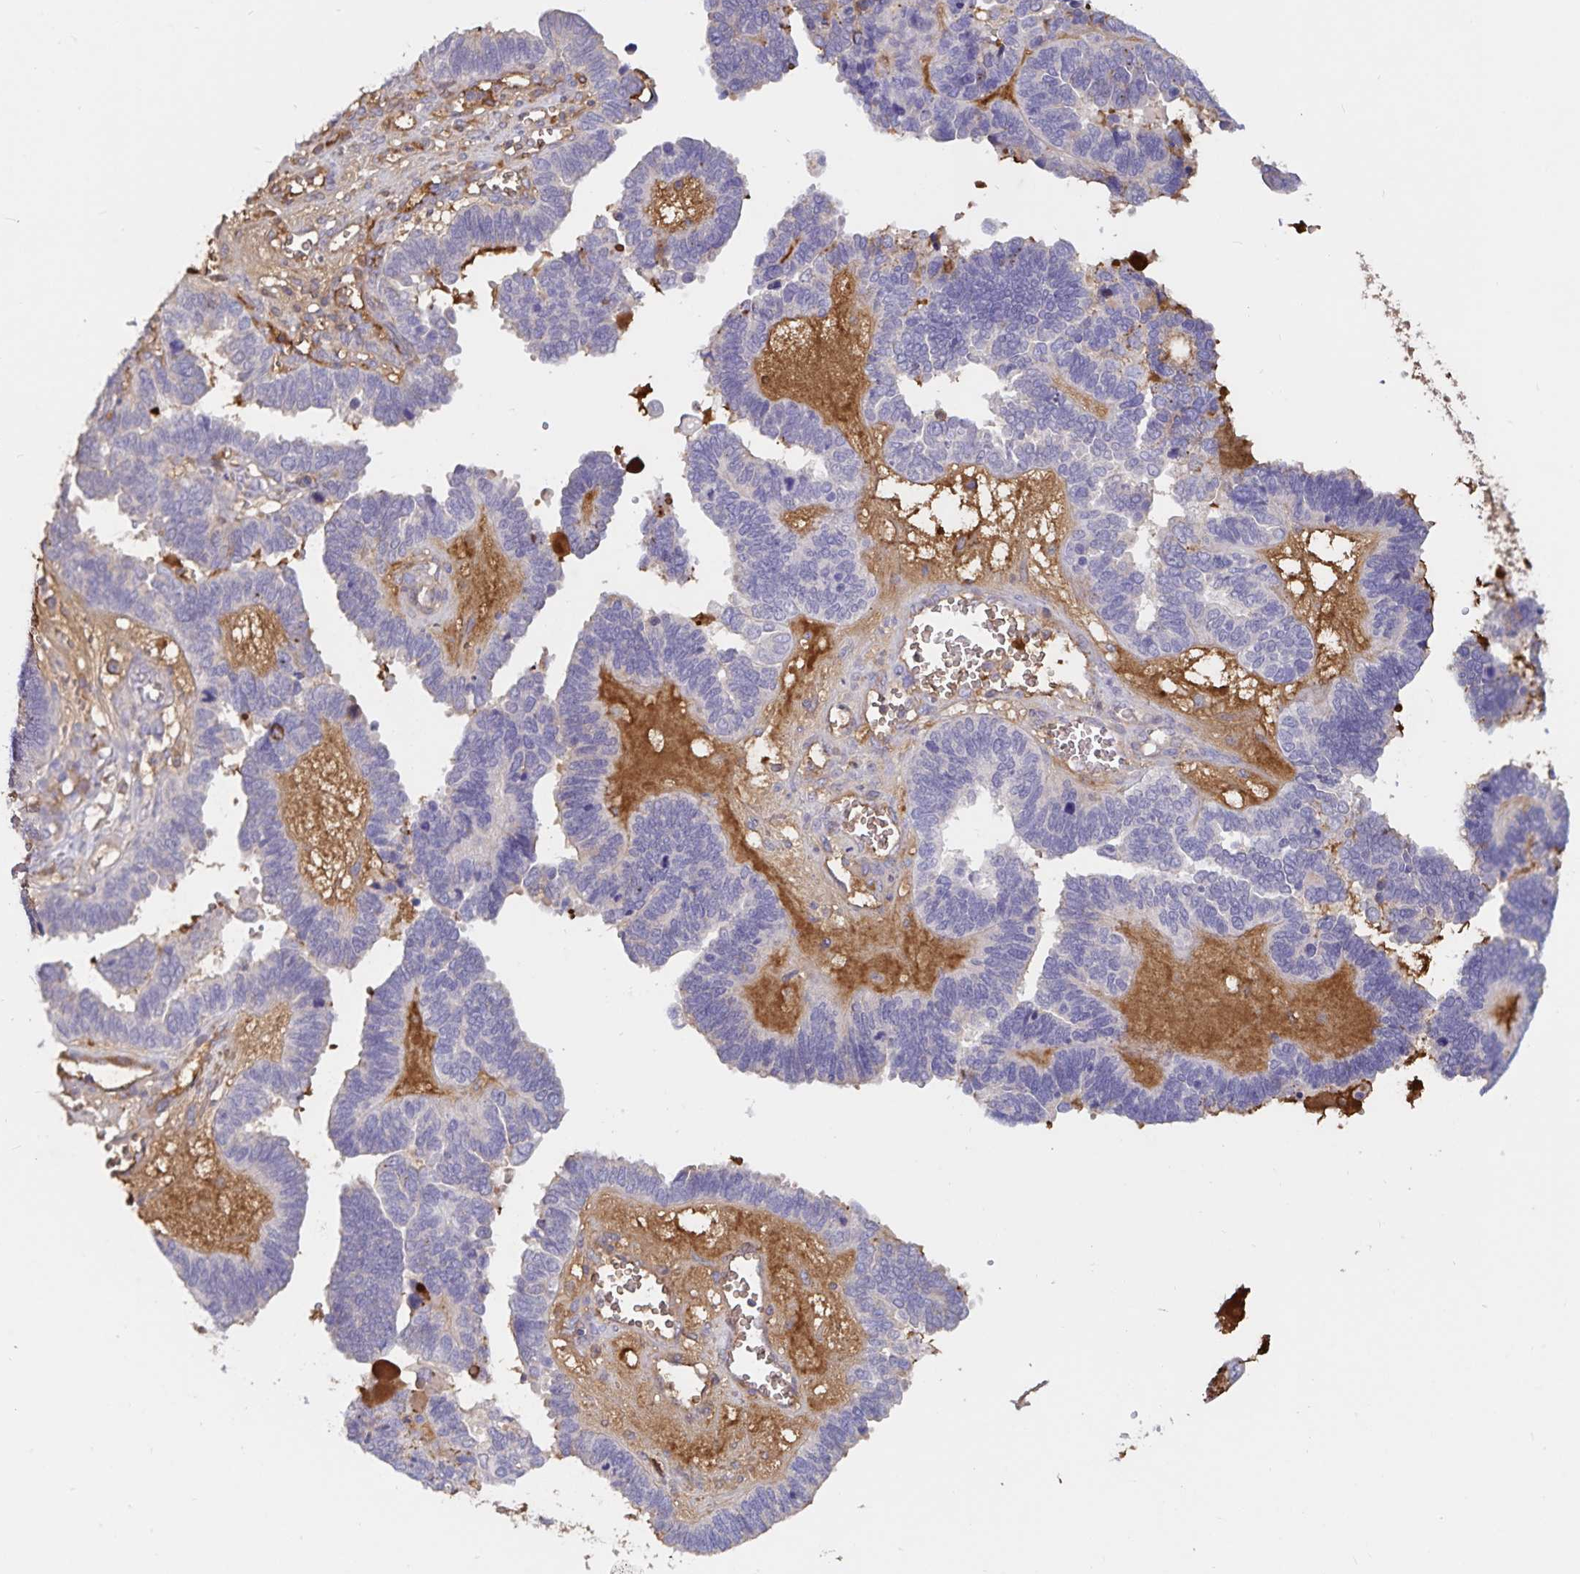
{"staining": {"intensity": "weak", "quantity": "<25%", "location": "cytoplasmic/membranous"}, "tissue": "ovarian cancer", "cell_type": "Tumor cells", "image_type": "cancer", "snomed": [{"axis": "morphology", "description": "Cystadenocarcinoma, serous, NOS"}, {"axis": "topography", "description": "Ovary"}], "caption": "Immunohistochemistry (IHC) histopathology image of ovarian cancer stained for a protein (brown), which exhibits no positivity in tumor cells.", "gene": "FGG", "patient": {"sex": "female", "age": 51}}